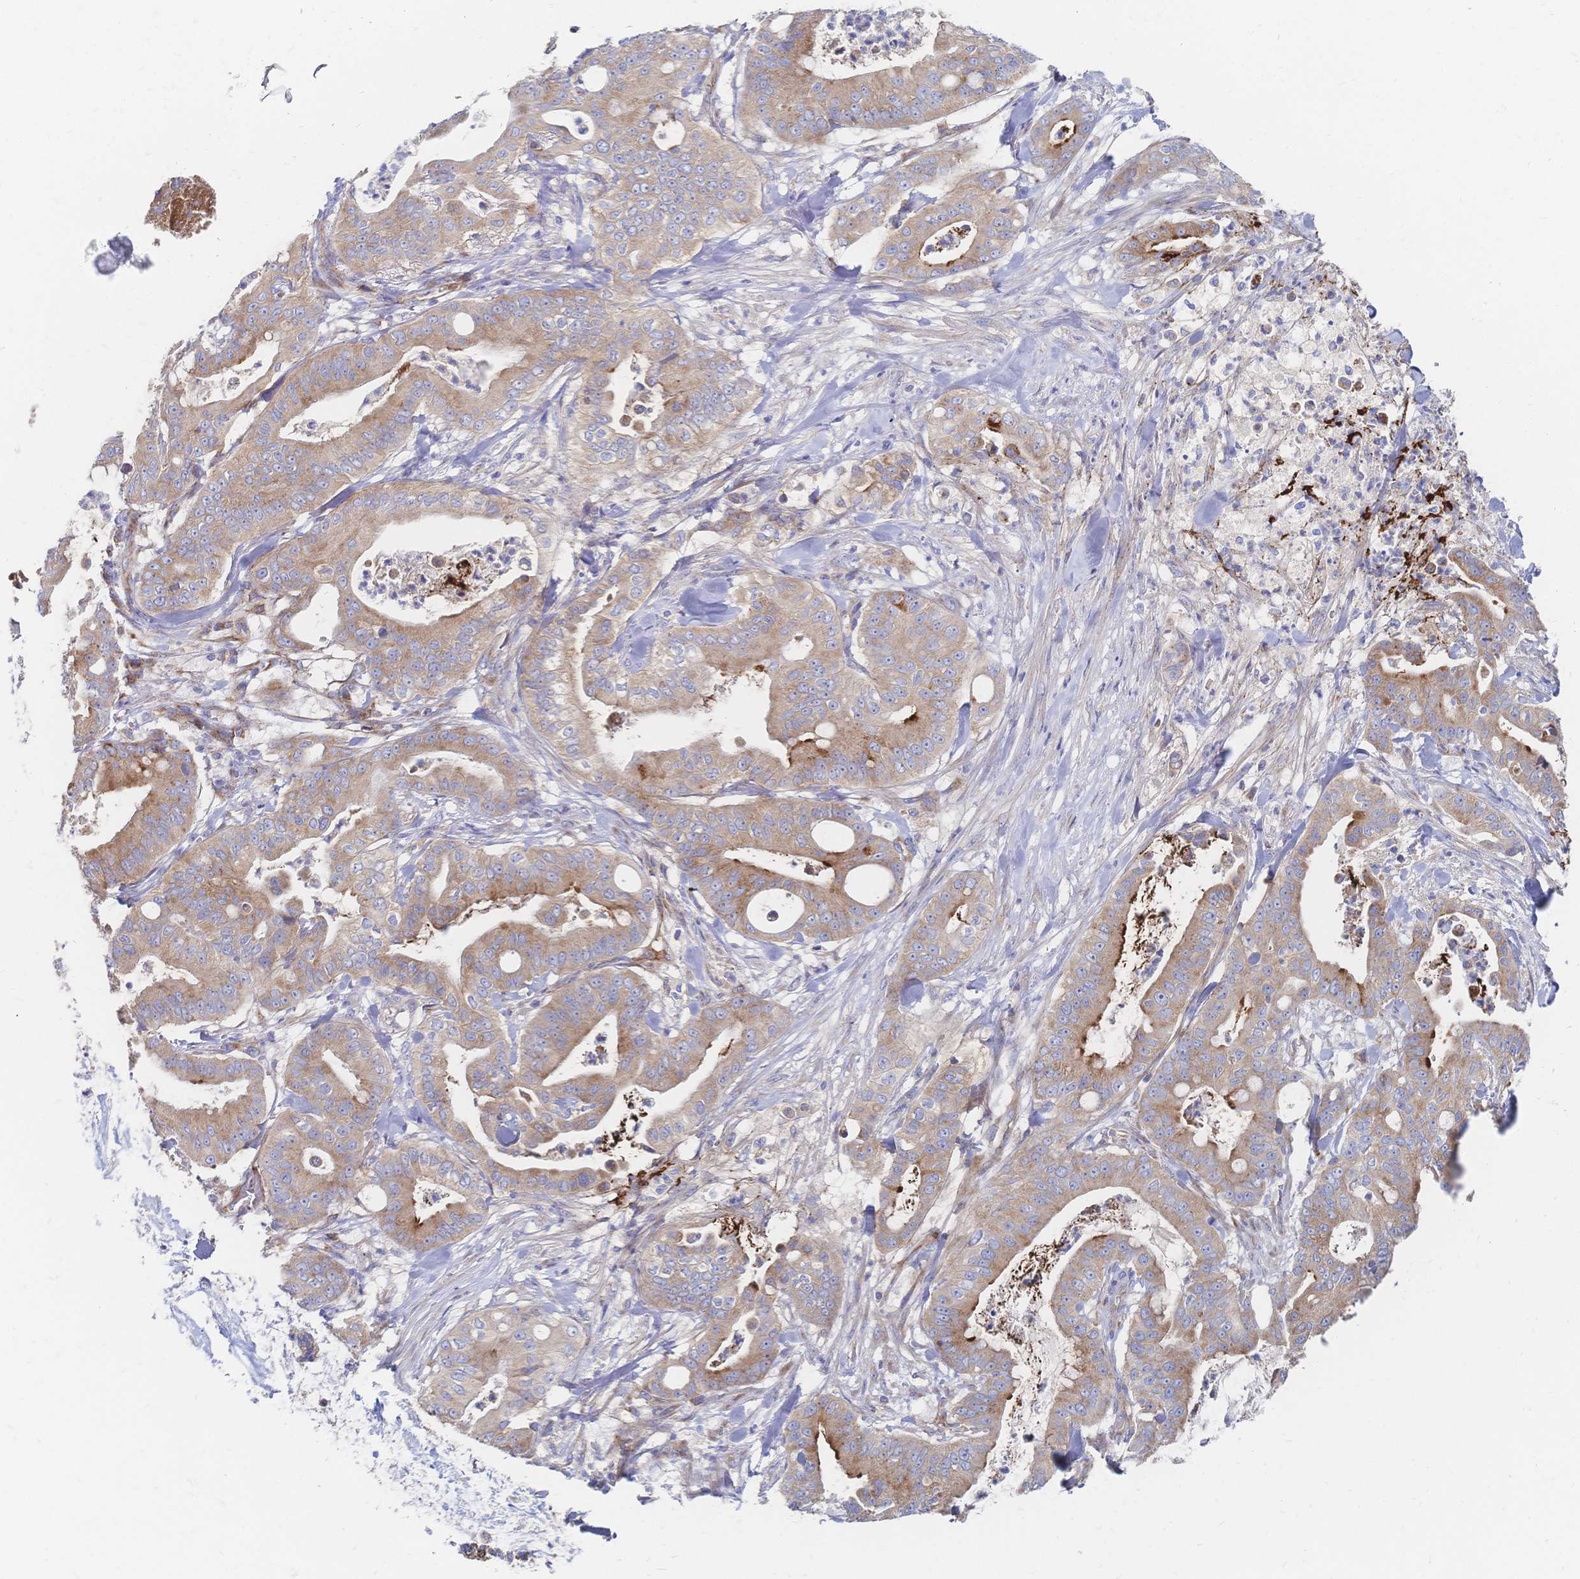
{"staining": {"intensity": "weak", "quantity": ">75%", "location": "cytoplasmic/membranous"}, "tissue": "pancreatic cancer", "cell_type": "Tumor cells", "image_type": "cancer", "snomed": [{"axis": "morphology", "description": "Adenocarcinoma, NOS"}, {"axis": "topography", "description": "Pancreas"}], "caption": "A high-resolution photomicrograph shows immunohistochemistry staining of pancreatic adenocarcinoma, which reveals weak cytoplasmic/membranous positivity in about >75% of tumor cells.", "gene": "SORBS1", "patient": {"sex": "male", "age": 71}}